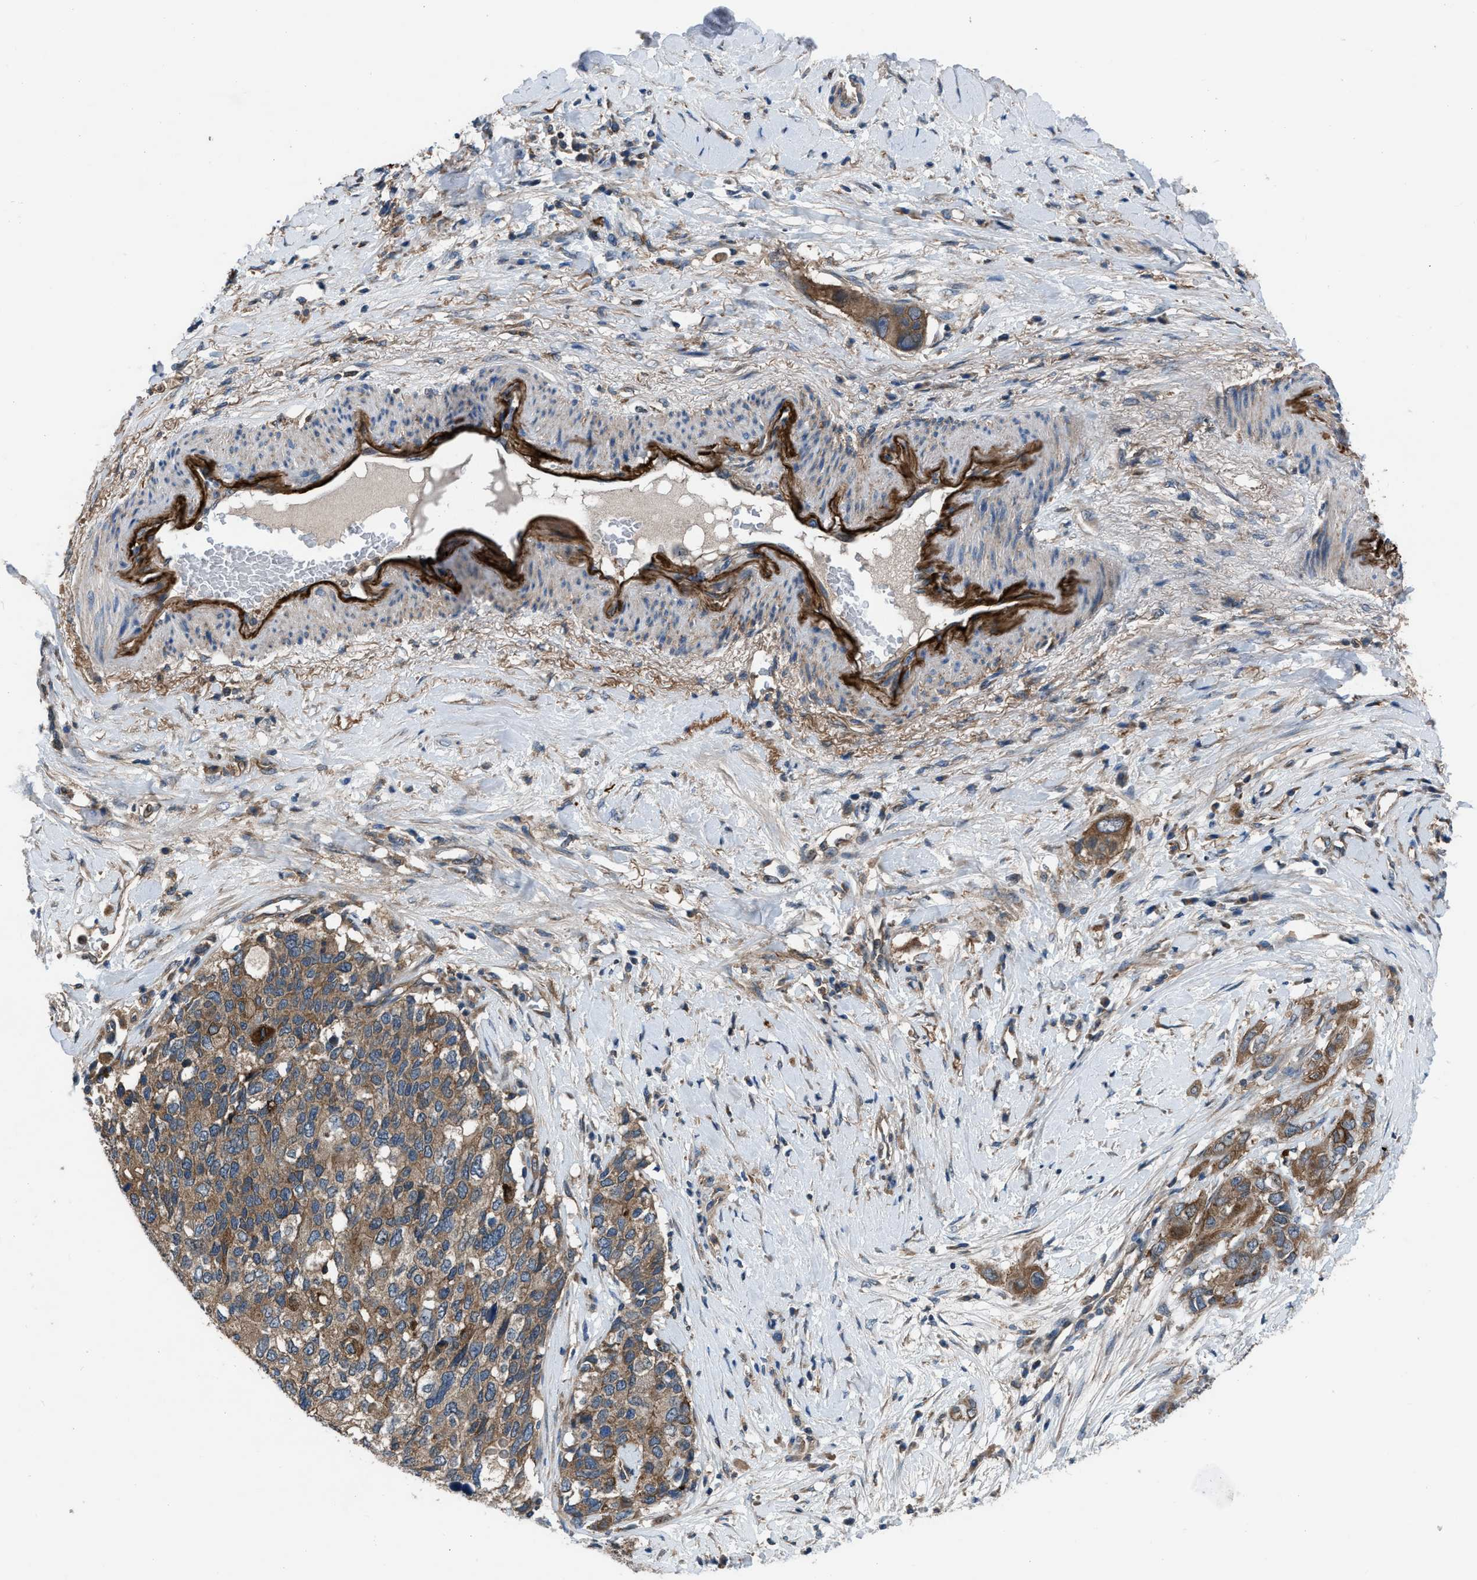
{"staining": {"intensity": "moderate", "quantity": ">75%", "location": "cytoplasmic/membranous"}, "tissue": "pancreatic cancer", "cell_type": "Tumor cells", "image_type": "cancer", "snomed": [{"axis": "morphology", "description": "Adenocarcinoma, NOS"}, {"axis": "topography", "description": "Pancreas"}], "caption": "High-magnification brightfield microscopy of pancreatic adenocarcinoma stained with DAB (3,3'-diaminobenzidine) (brown) and counterstained with hematoxylin (blue). tumor cells exhibit moderate cytoplasmic/membranous expression is identified in about>75% of cells.", "gene": "USP25", "patient": {"sex": "female", "age": 56}}